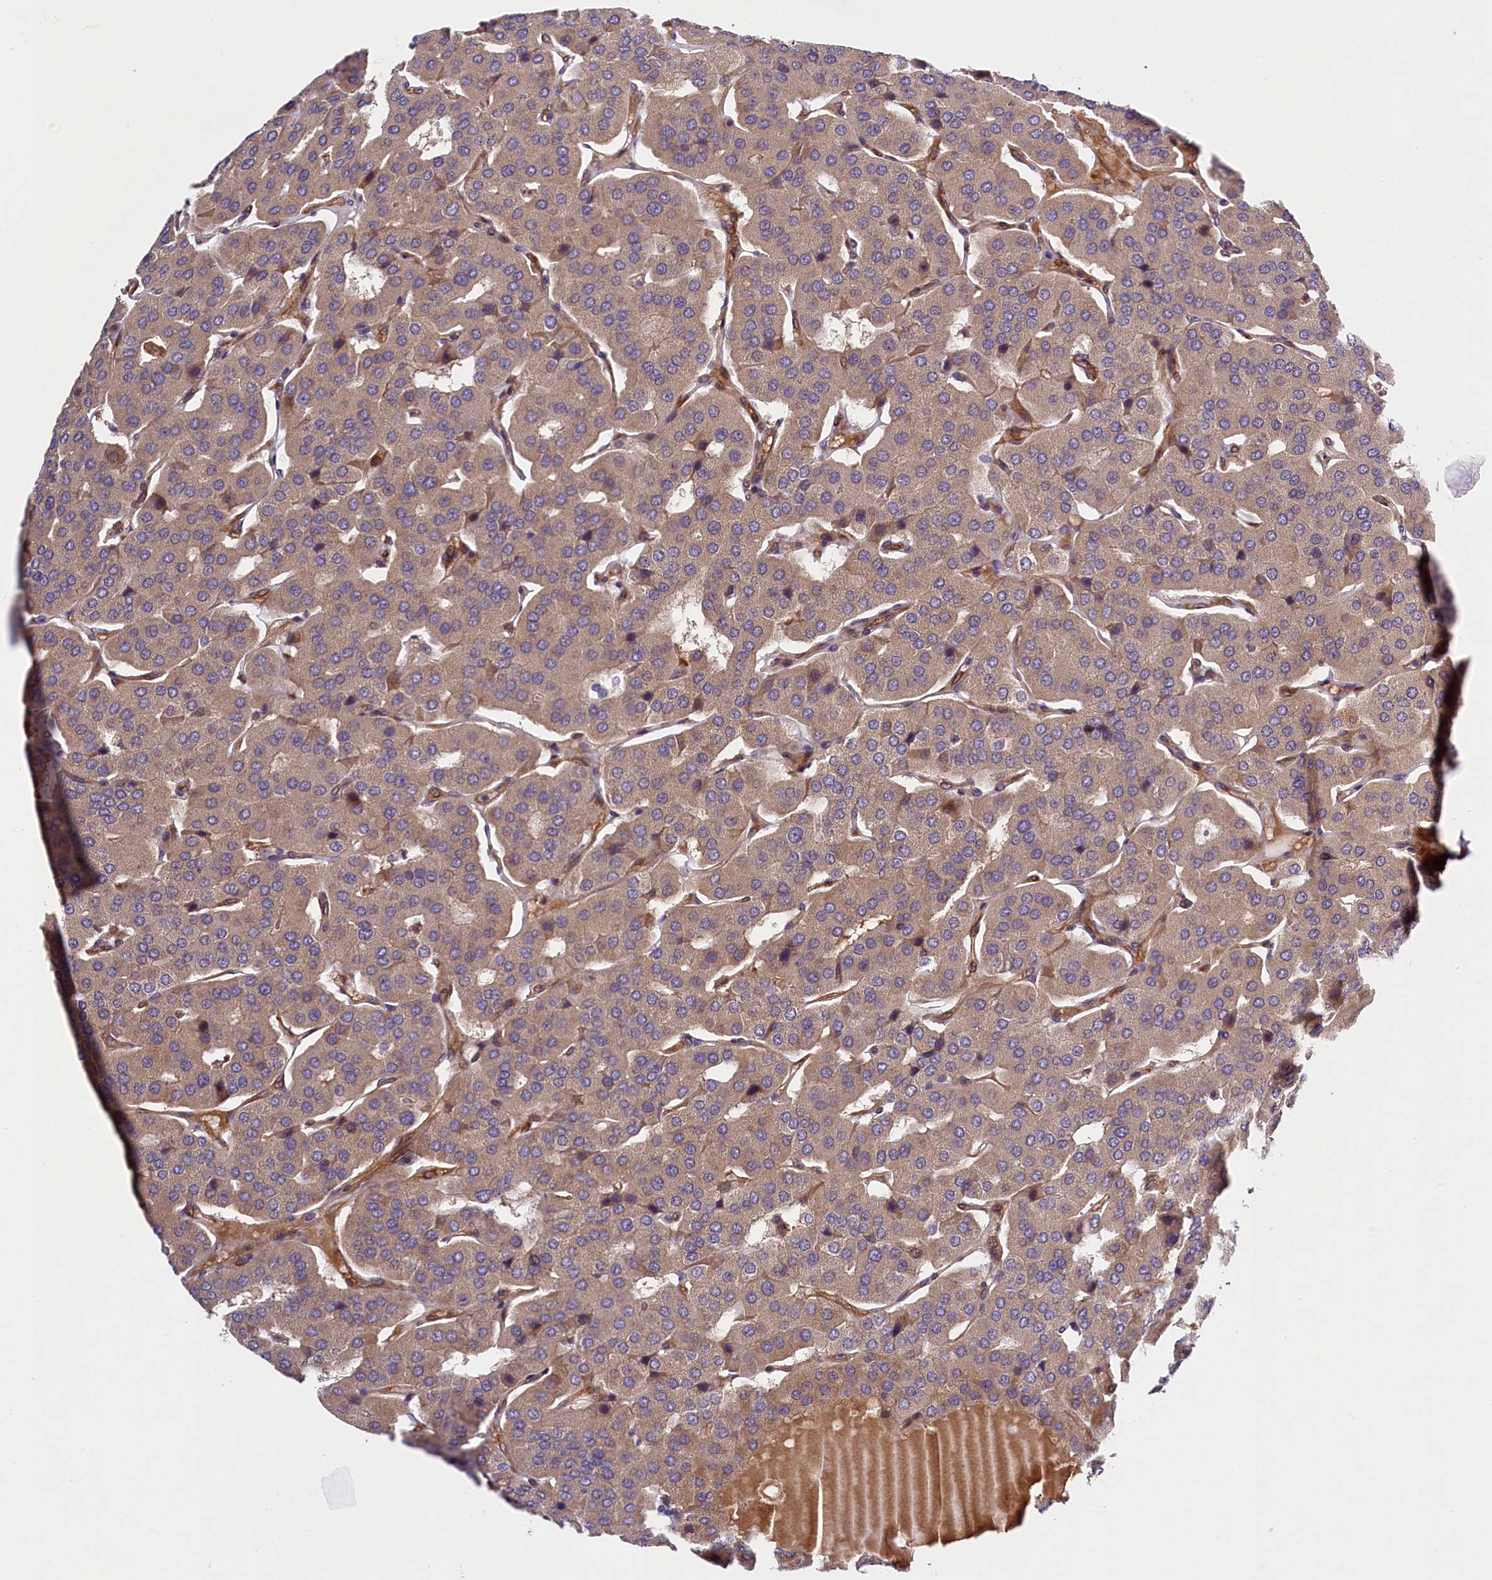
{"staining": {"intensity": "moderate", "quantity": ">75%", "location": "cytoplasmic/membranous"}, "tissue": "parathyroid gland", "cell_type": "Glandular cells", "image_type": "normal", "snomed": [{"axis": "morphology", "description": "Normal tissue, NOS"}, {"axis": "morphology", "description": "Adenoma, NOS"}, {"axis": "topography", "description": "Parathyroid gland"}], "caption": "A medium amount of moderate cytoplasmic/membranous staining is present in about >75% of glandular cells in unremarkable parathyroid gland.", "gene": "SNRK", "patient": {"sex": "female", "age": 86}}